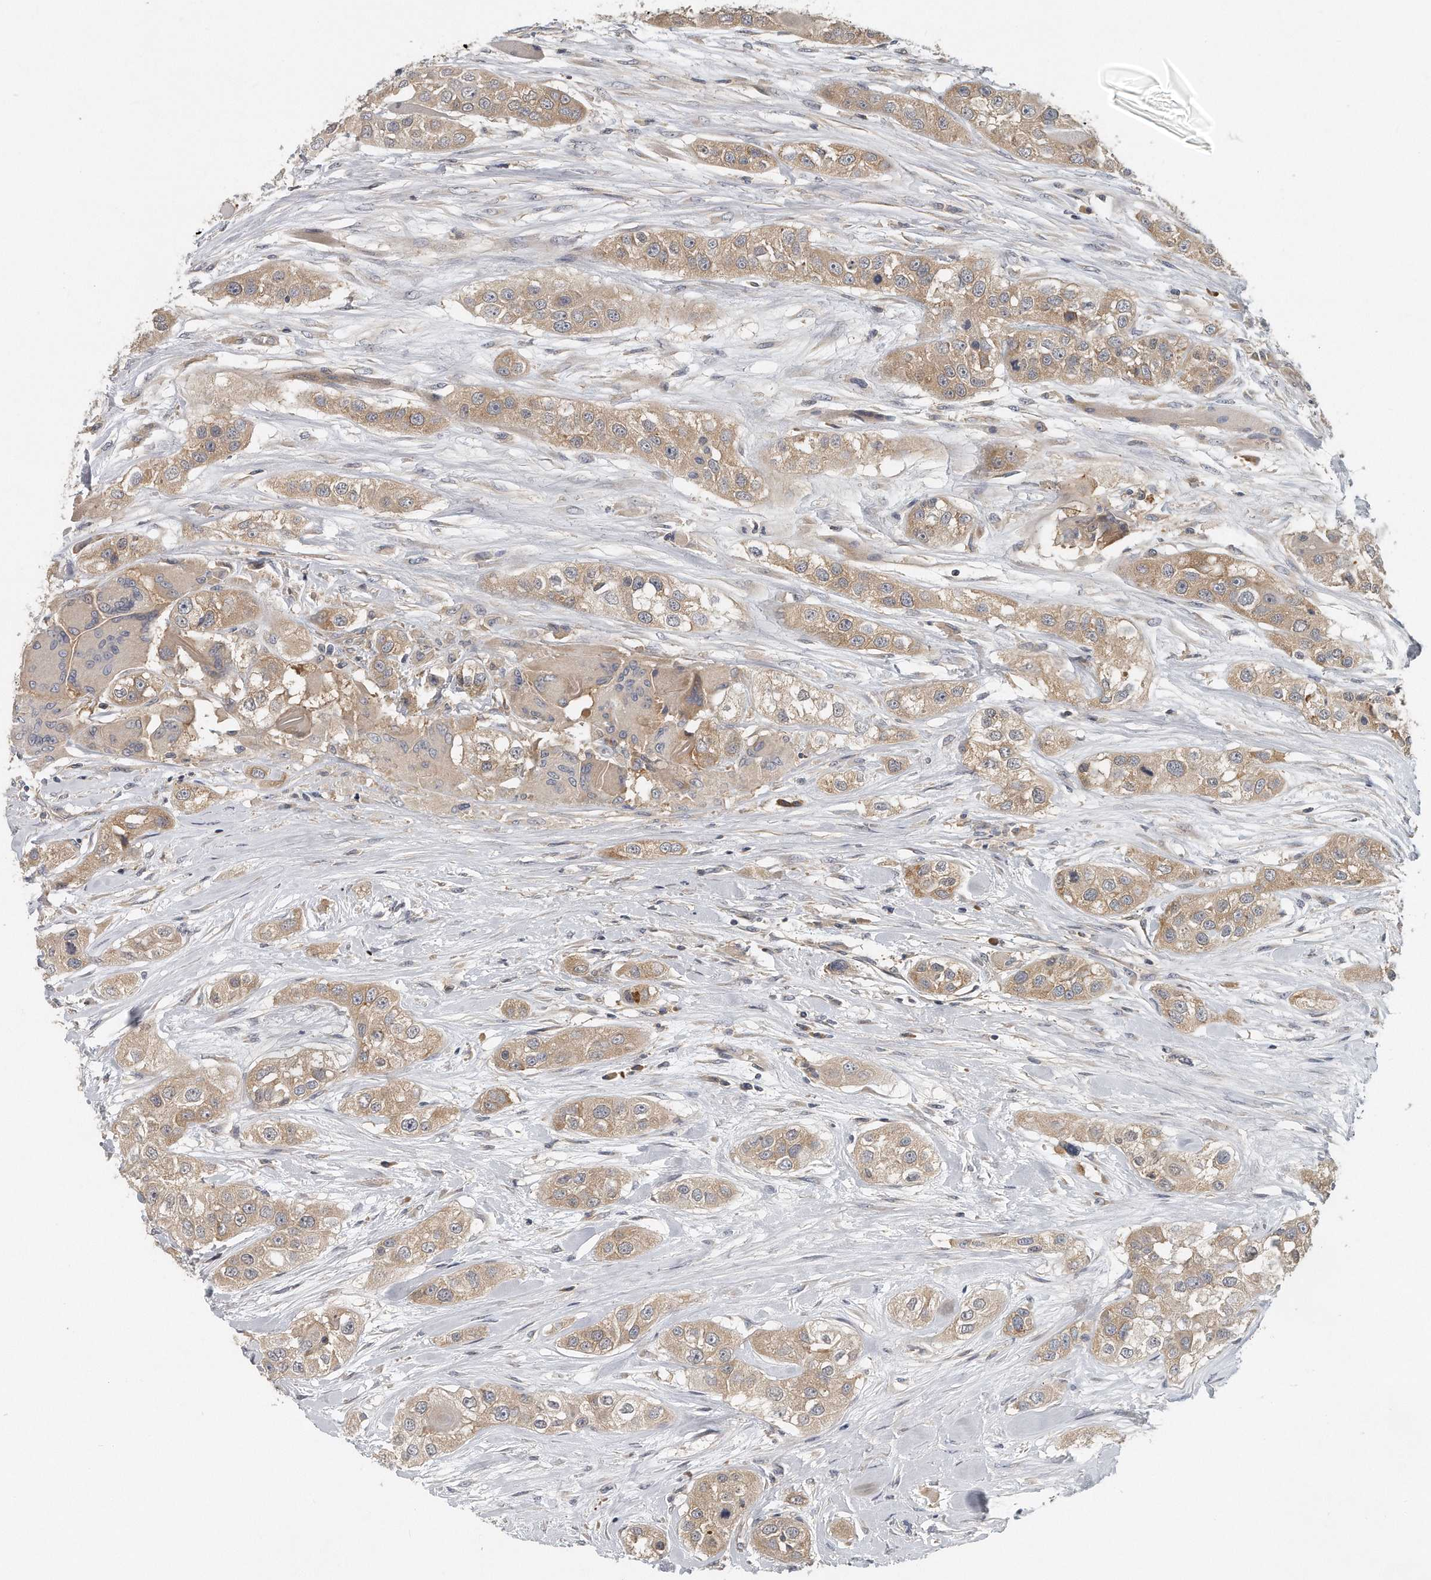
{"staining": {"intensity": "moderate", "quantity": ">75%", "location": "cytoplasmic/membranous"}, "tissue": "head and neck cancer", "cell_type": "Tumor cells", "image_type": "cancer", "snomed": [{"axis": "morphology", "description": "Normal tissue, NOS"}, {"axis": "morphology", "description": "Squamous cell carcinoma, NOS"}, {"axis": "topography", "description": "Skeletal muscle"}, {"axis": "topography", "description": "Head-Neck"}], "caption": "Approximately >75% of tumor cells in human head and neck cancer (squamous cell carcinoma) demonstrate moderate cytoplasmic/membranous protein staining as visualized by brown immunohistochemical staining.", "gene": "EIF3I", "patient": {"sex": "male", "age": 51}}